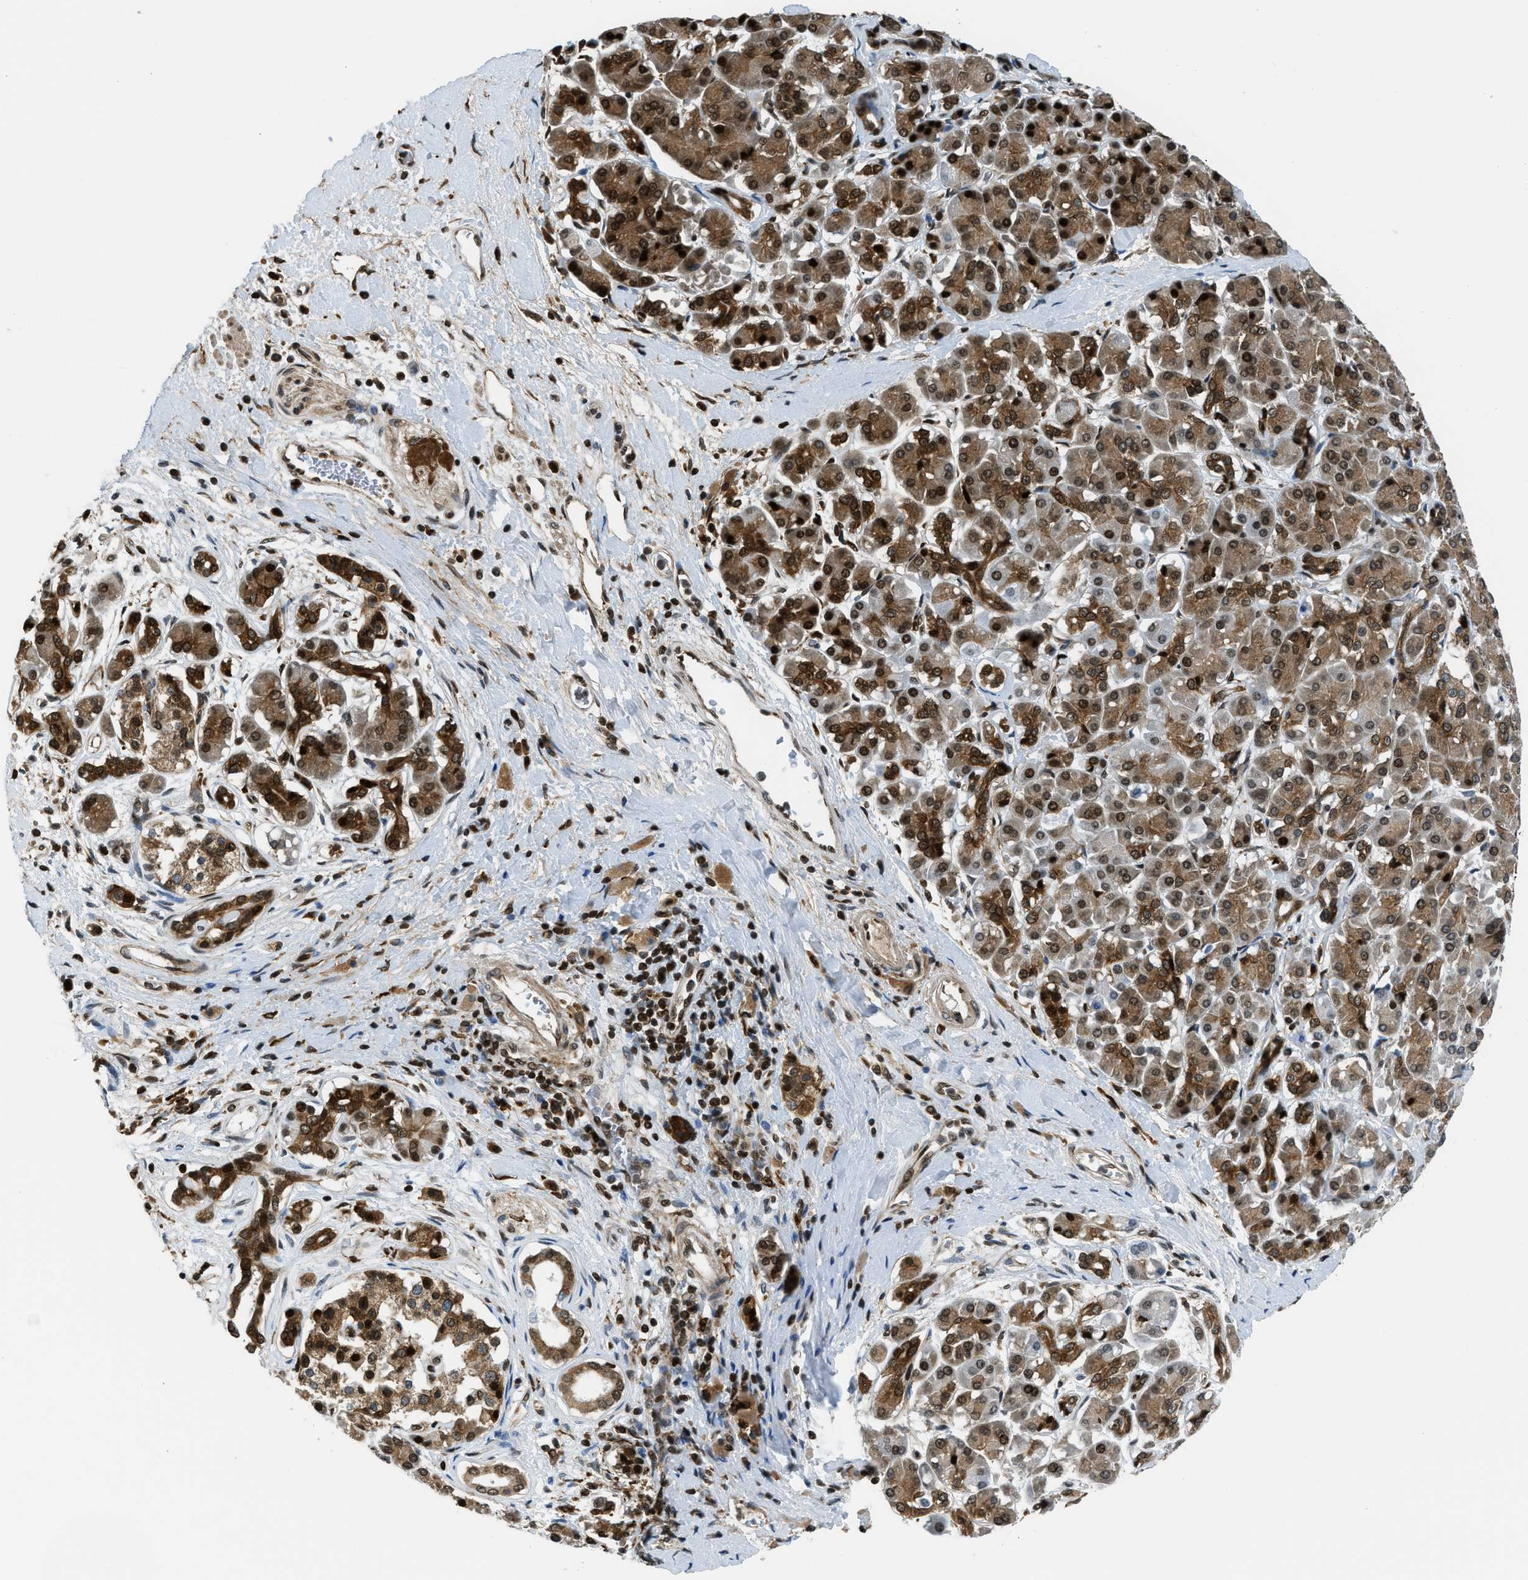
{"staining": {"intensity": "moderate", "quantity": ">75%", "location": "cytoplasmic/membranous,nuclear"}, "tissue": "pancreatic cancer", "cell_type": "Tumor cells", "image_type": "cancer", "snomed": [{"axis": "morphology", "description": "Adenocarcinoma, NOS"}, {"axis": "topography", "description": "Pancreas"}], "caption": "DAB (3,3'-diaminobenzidine) immunohistochemical staining of human pancreatic adenocarcinoma demonstrates moderate cytoplasmic/membranous and nuclear protein staining in about >75% of tumor cells.", "gene": "RETREG3", "patient": {"sex": "male", "age": 55}}